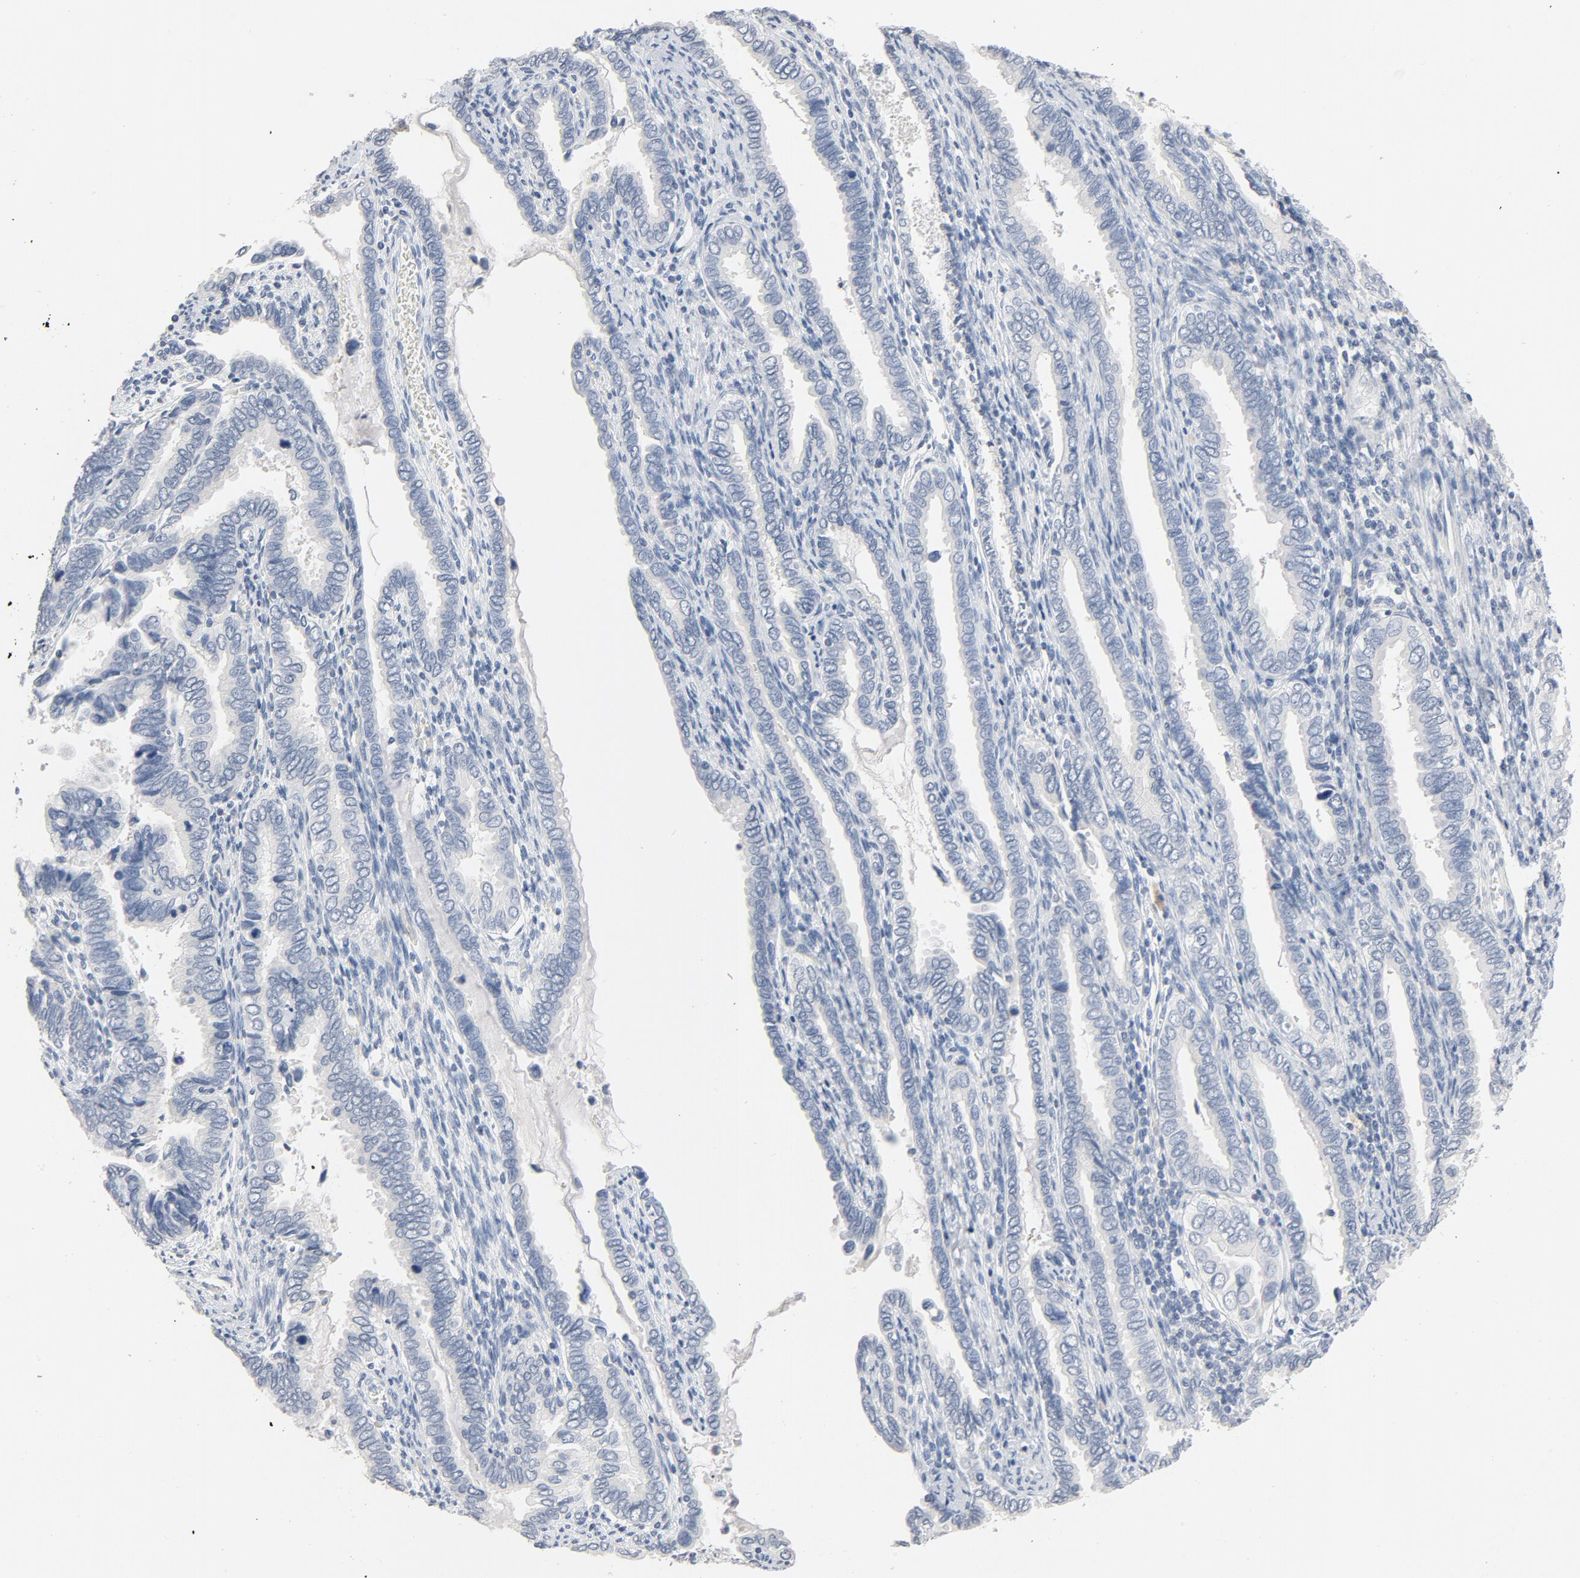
{"staining": {"intensity": "negative", "quantity": "none", "location": "none"}, "tissue": "cervical cancer", "cell_type": "Tumor cells", "image_type": "cancer", "snomed": [{"axis": "morphology", "description": "Adenocarcinoma, NOS"}, {"axis": "topography", "description": "Cervix"}], "caption": "IHC of human cervical adenocarcinoma demonstrates no positivity in tumor cells.", "gene": "ZCCHC13", "patient": {"sex": "female", "age": 49}}